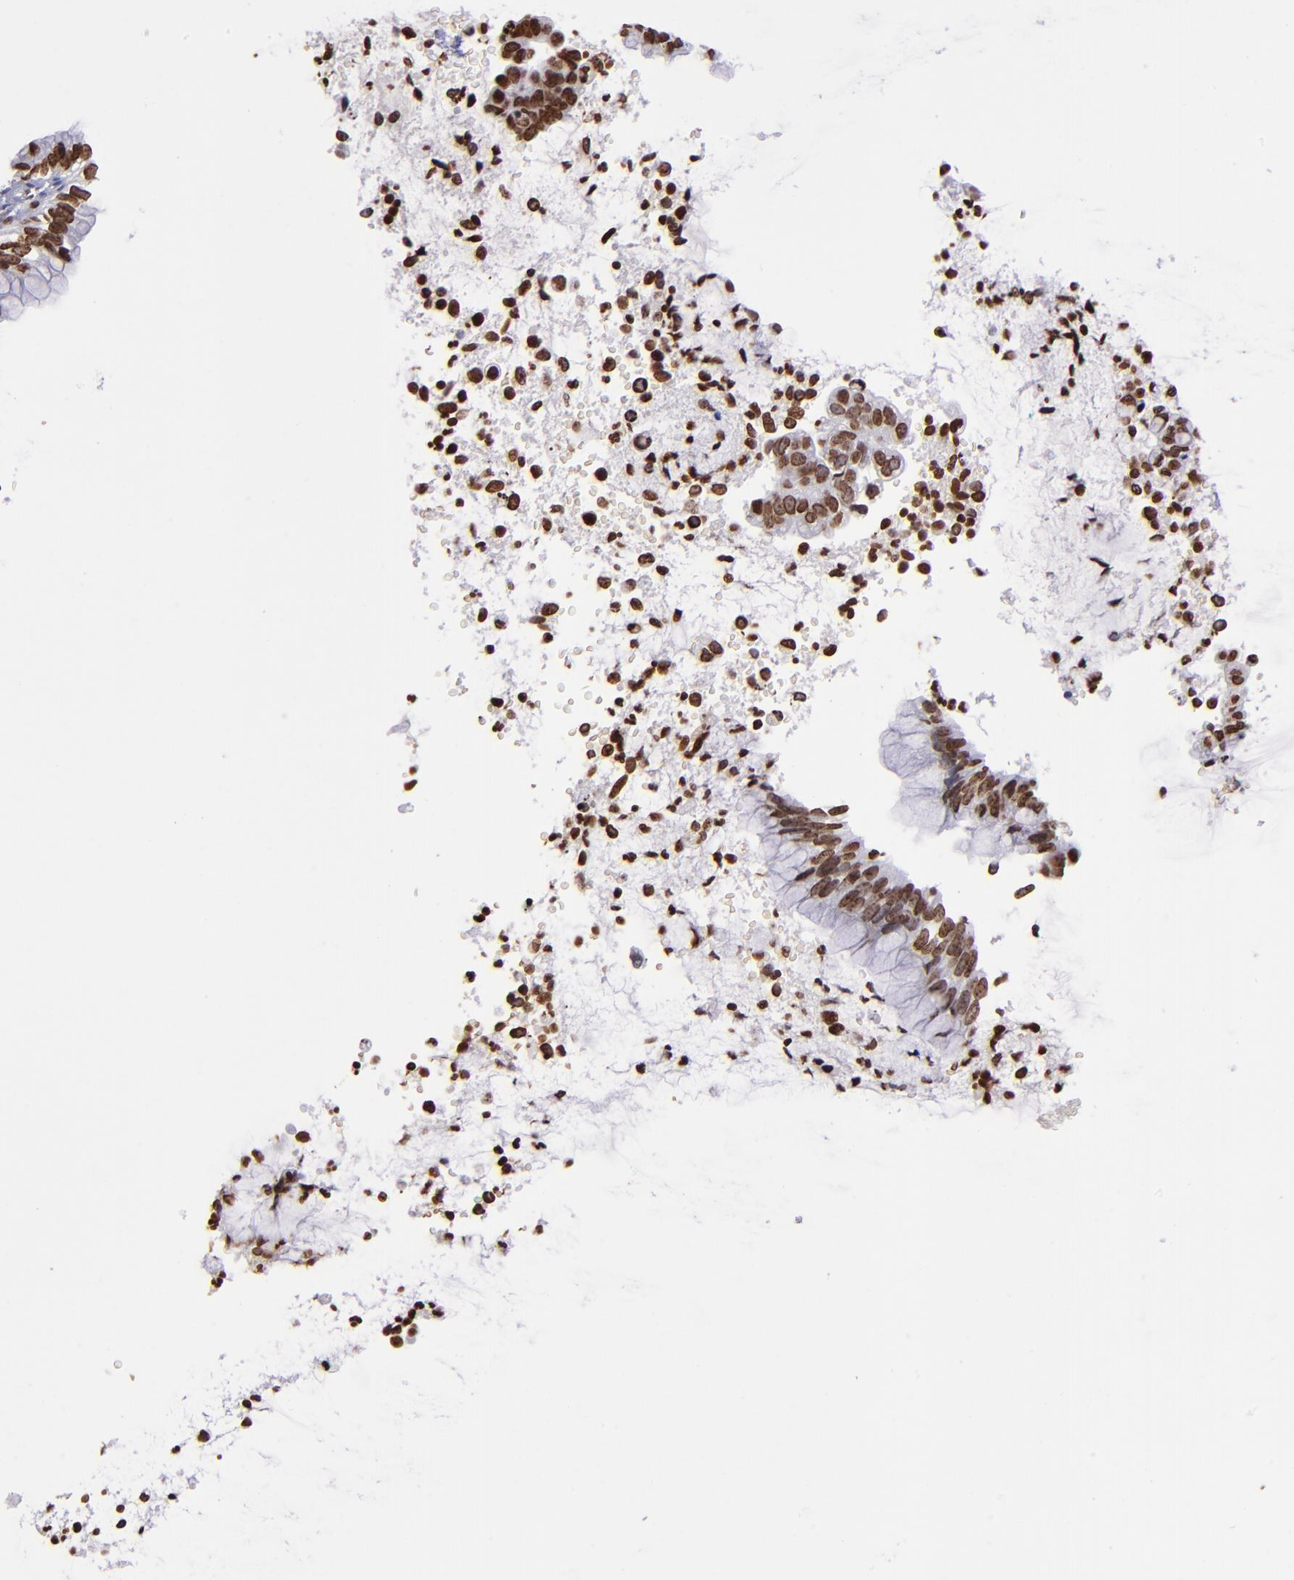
{"staining": {"intensity": "strong", "quantity": ">75%", "location": "nuclear"}, "tissue": "cervical cancer", "cell_type": "Tumor cells", "image_type": "cancer", "snomed": [{"axis": "morphology", "description": "Adenocarcinoma, NOS"}, {"axis": "topography", "description": "Cervix"}], "caption": "The image displays staining of cervical adenocarcinoma, revealing strong nuclear protein positivity (brown color) within tumor cells.", "gene": "CDKL5", "patient": {"sex": "female", "age": 44}}